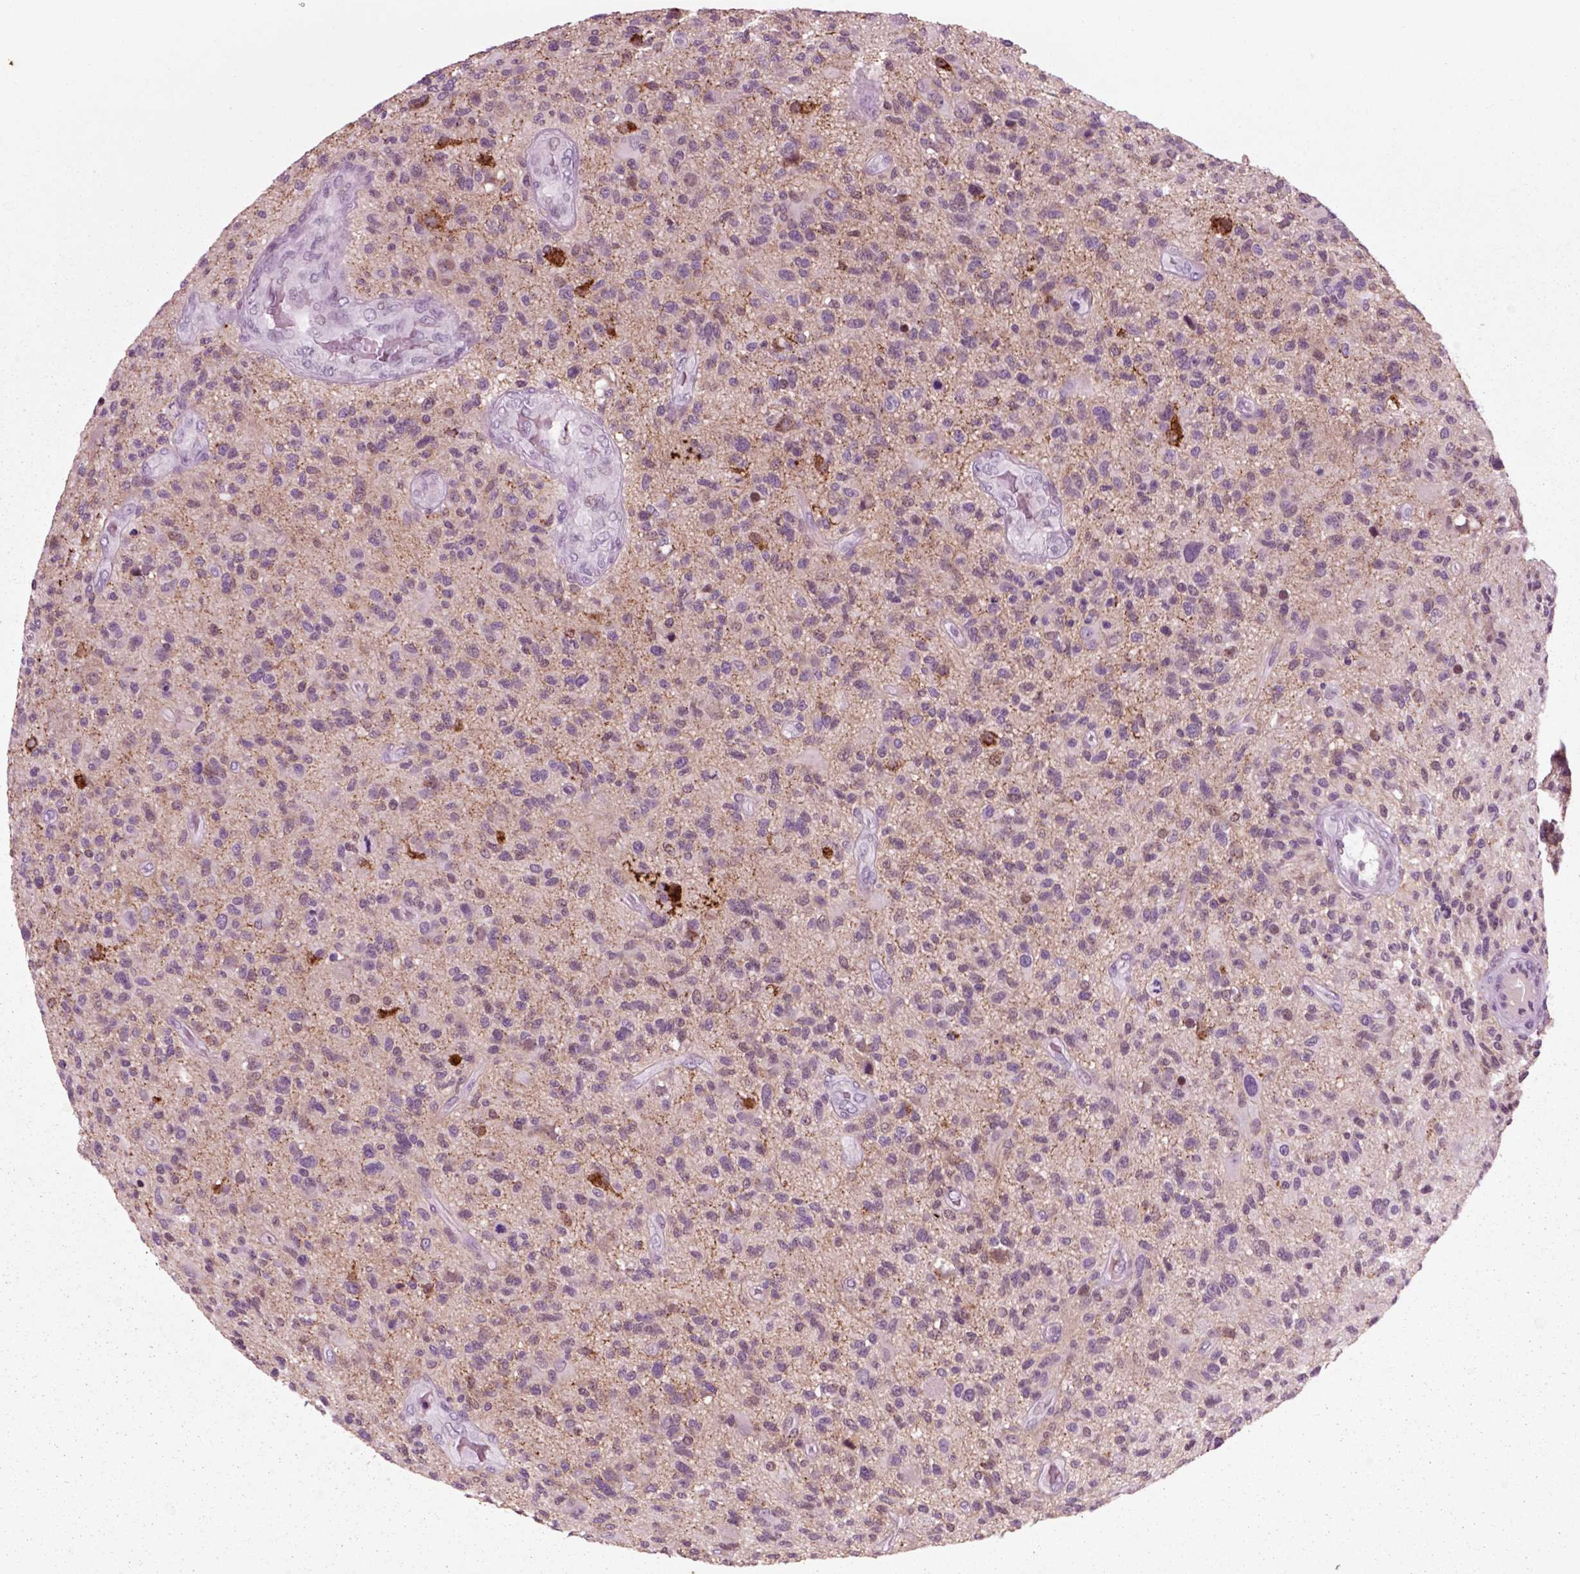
{"staining": {"intensity": "negative", "quantity": "none", "location": "none"}, "tissue": "glioma", "cell_type": "Tumor cells", "image_type": "cancer", "snomed": [{"axis": "morphology", "description": "Glioma, malignant, High grade"}, {"axis": "topography", "description": "Brain"}], "caption": "The photomicrograph shows no significant positivity in tumor cells of glioma. The staining was performed using DAB to visualize the protein expression in brown, while the nuclei were stained in blue with hematoxylin (Magnification: 20x).", "gene": "CHGB", "patient": {"sex": "male", "age": 47}}